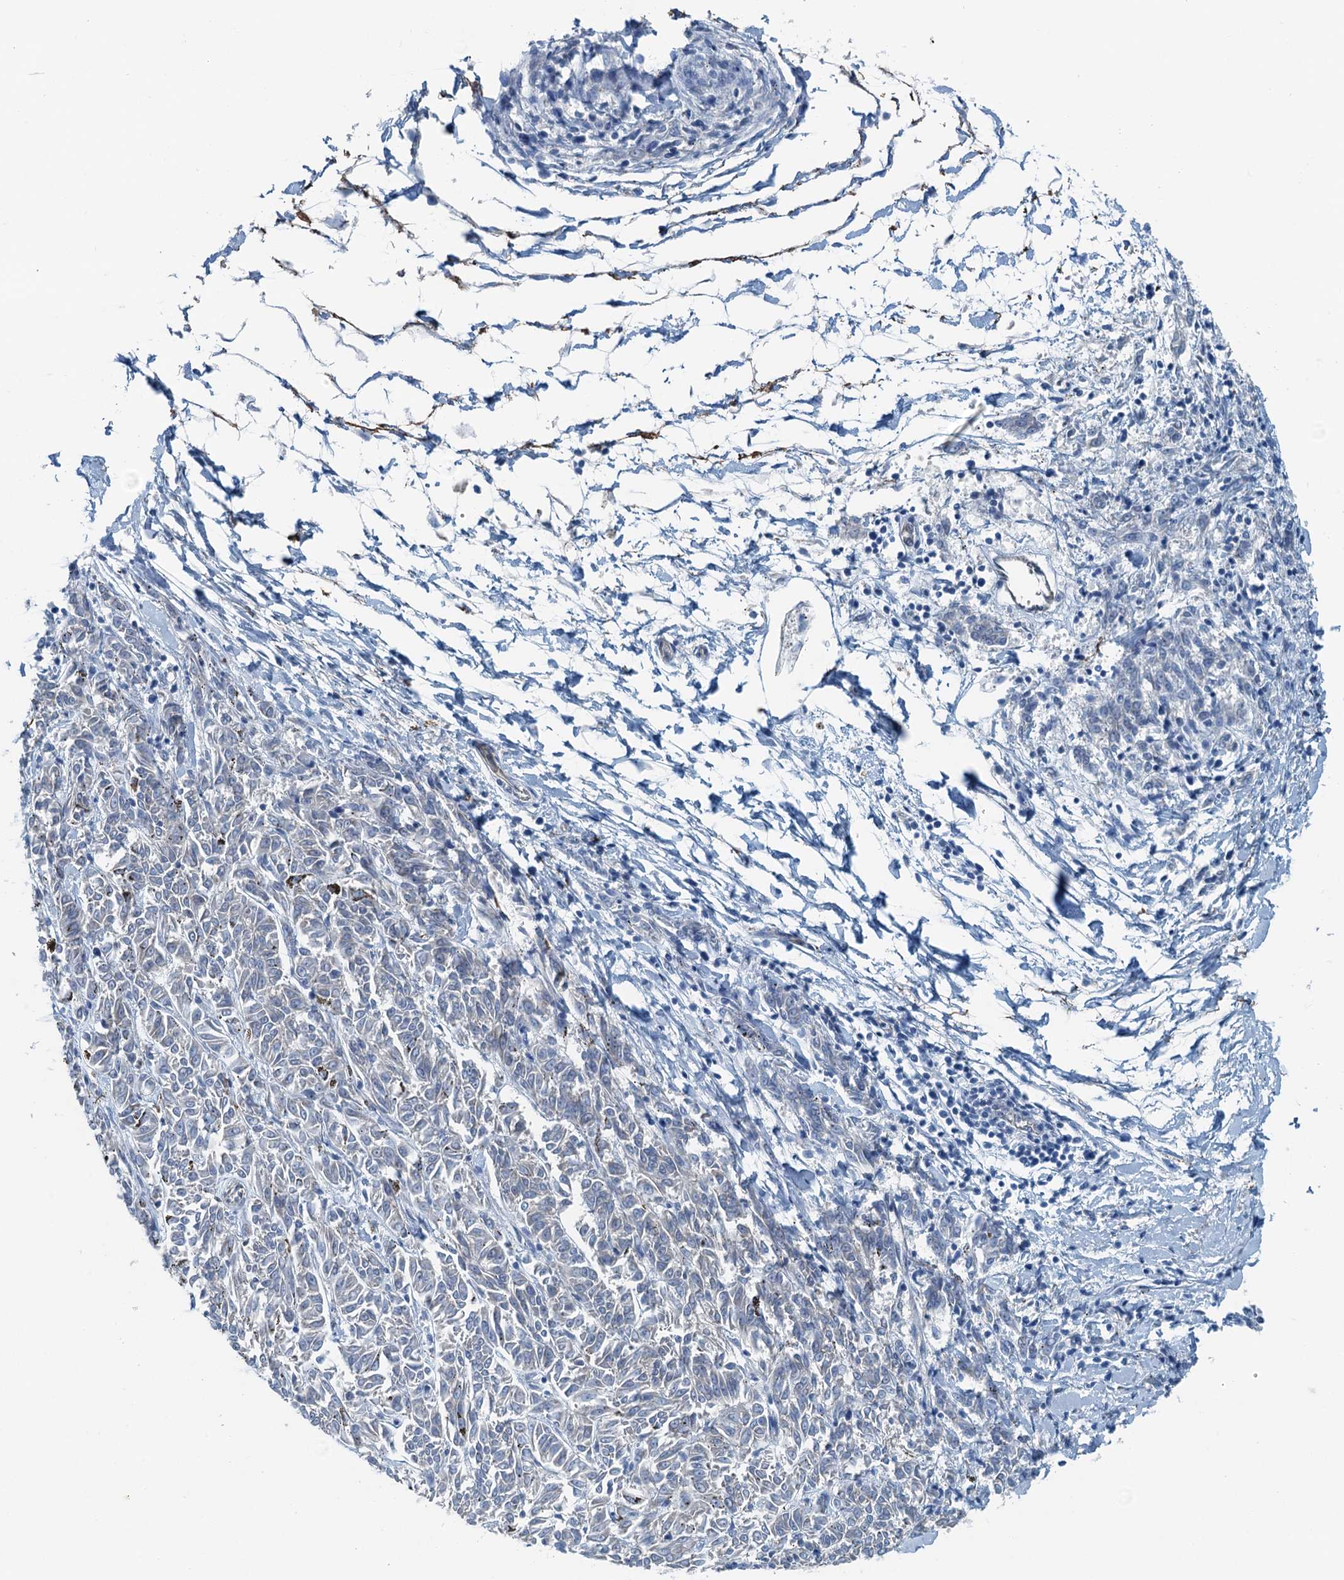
{"staining": {"intensity": "negative", "quantity": "none", "location": "none"}, "tissue": "melanoma", "cell_type": "Tumor cells", "image_type": "cancer", "snomed": [{"axis": "morphology", "description": "Malignant melanoma, NOS"}, {"axis": "topography", "description": "Skin"}], "caption": "This is an IHC image of human malignant melanoma. There is no expression in tumor cells.", "gene": "GFOD2", "patient": {"sex": "female", "age": 72}}